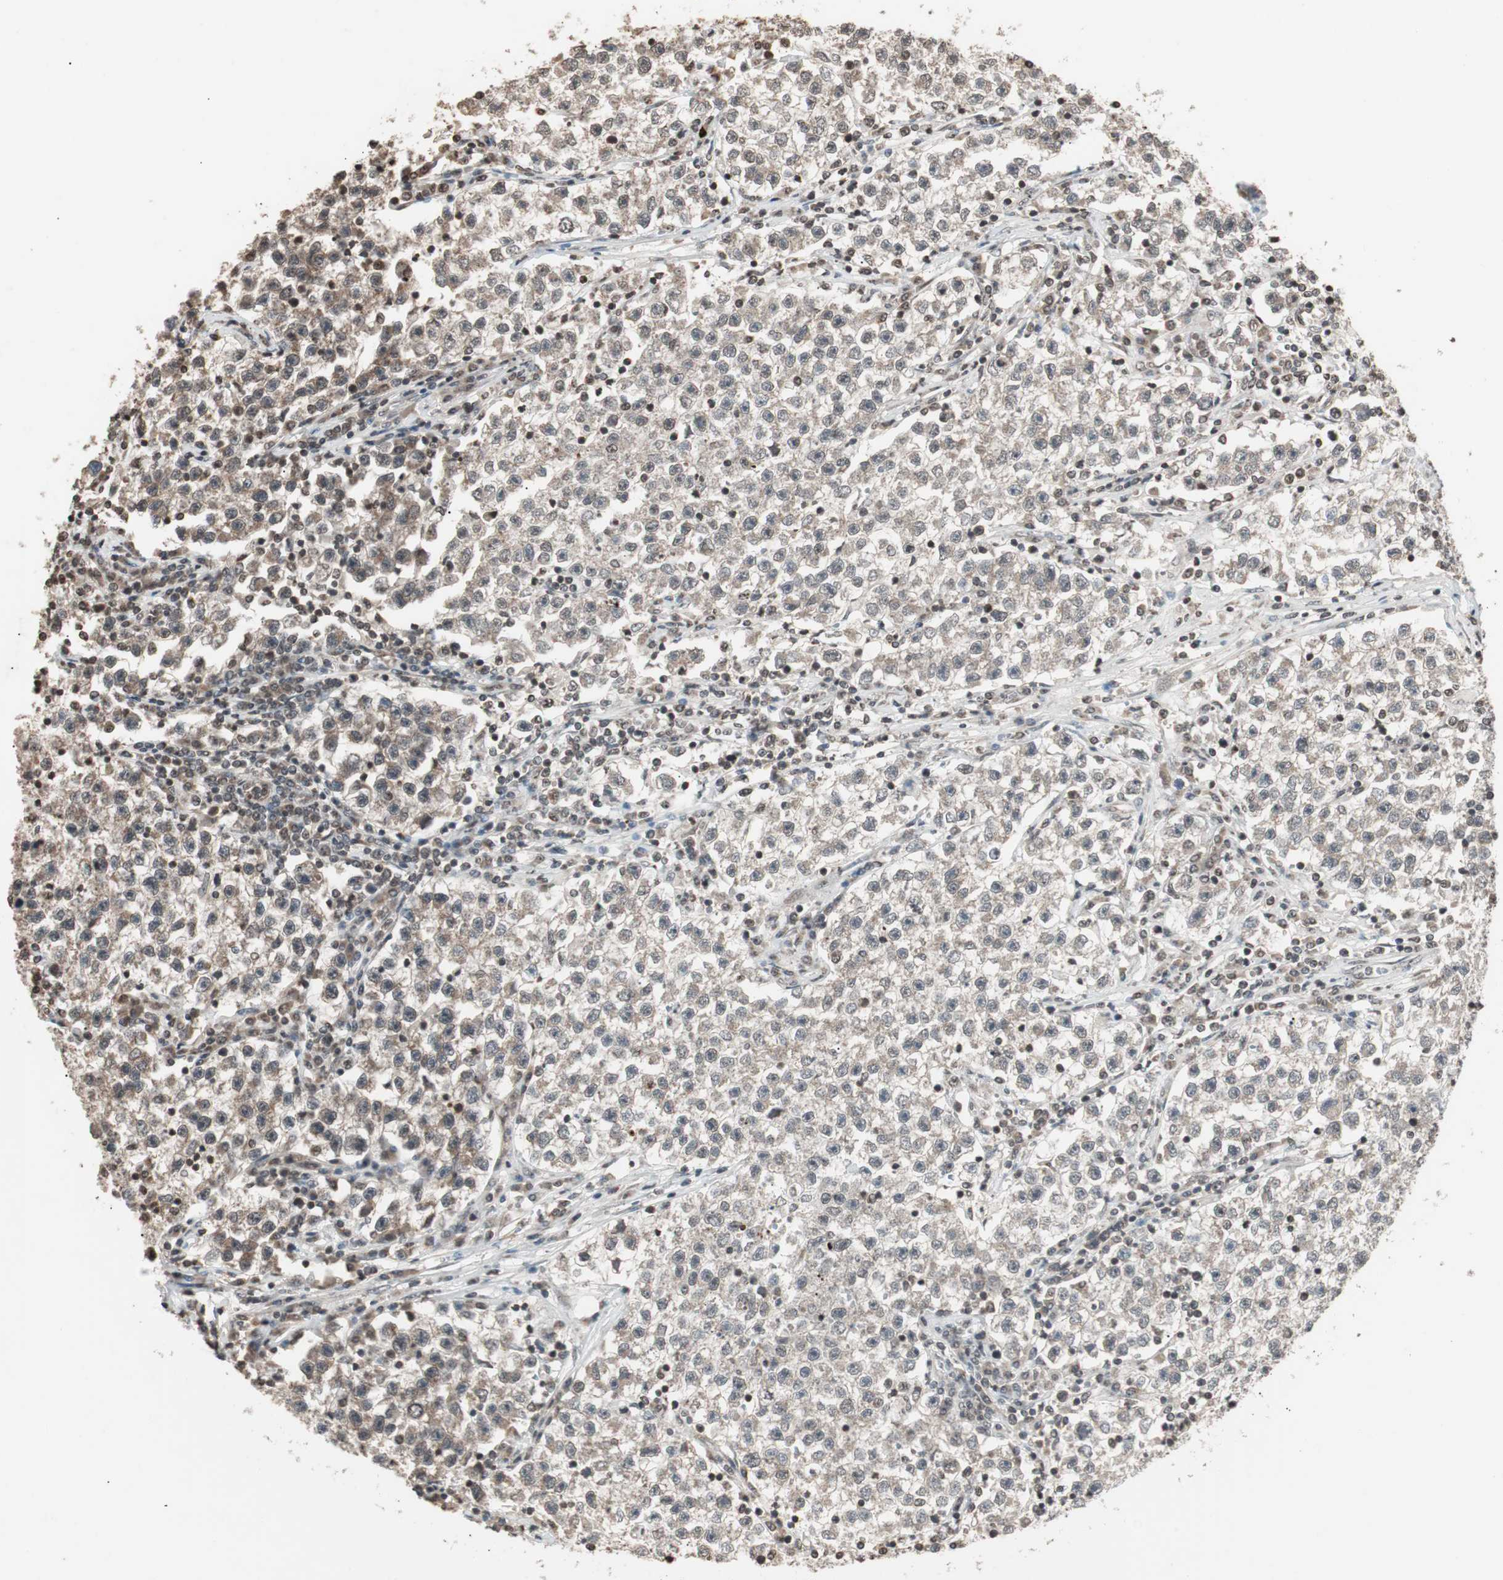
{"staining": {"intensity": "weak", "quantity": "25%-75%", "location": "cytoplasmic/membranous"}, "tissue": "testis cancer", "cell_type": "Tumor cells", "image_type": "cancer", "snomed": [{"axis": "morphology", "description": "Seminoma, NOS"}, {"axis": "topography", "description": "Testis"}], "caption": "DAB (3,3'-diaminobenzidine) immunohistochemical staining of seminoma (testis) displays weak cytoplasmic/membranous protein staining in about 25%-75% of tumor cells.", "gene": "ZFC3H1", "patient": {"sex": "male", "age": 22}}